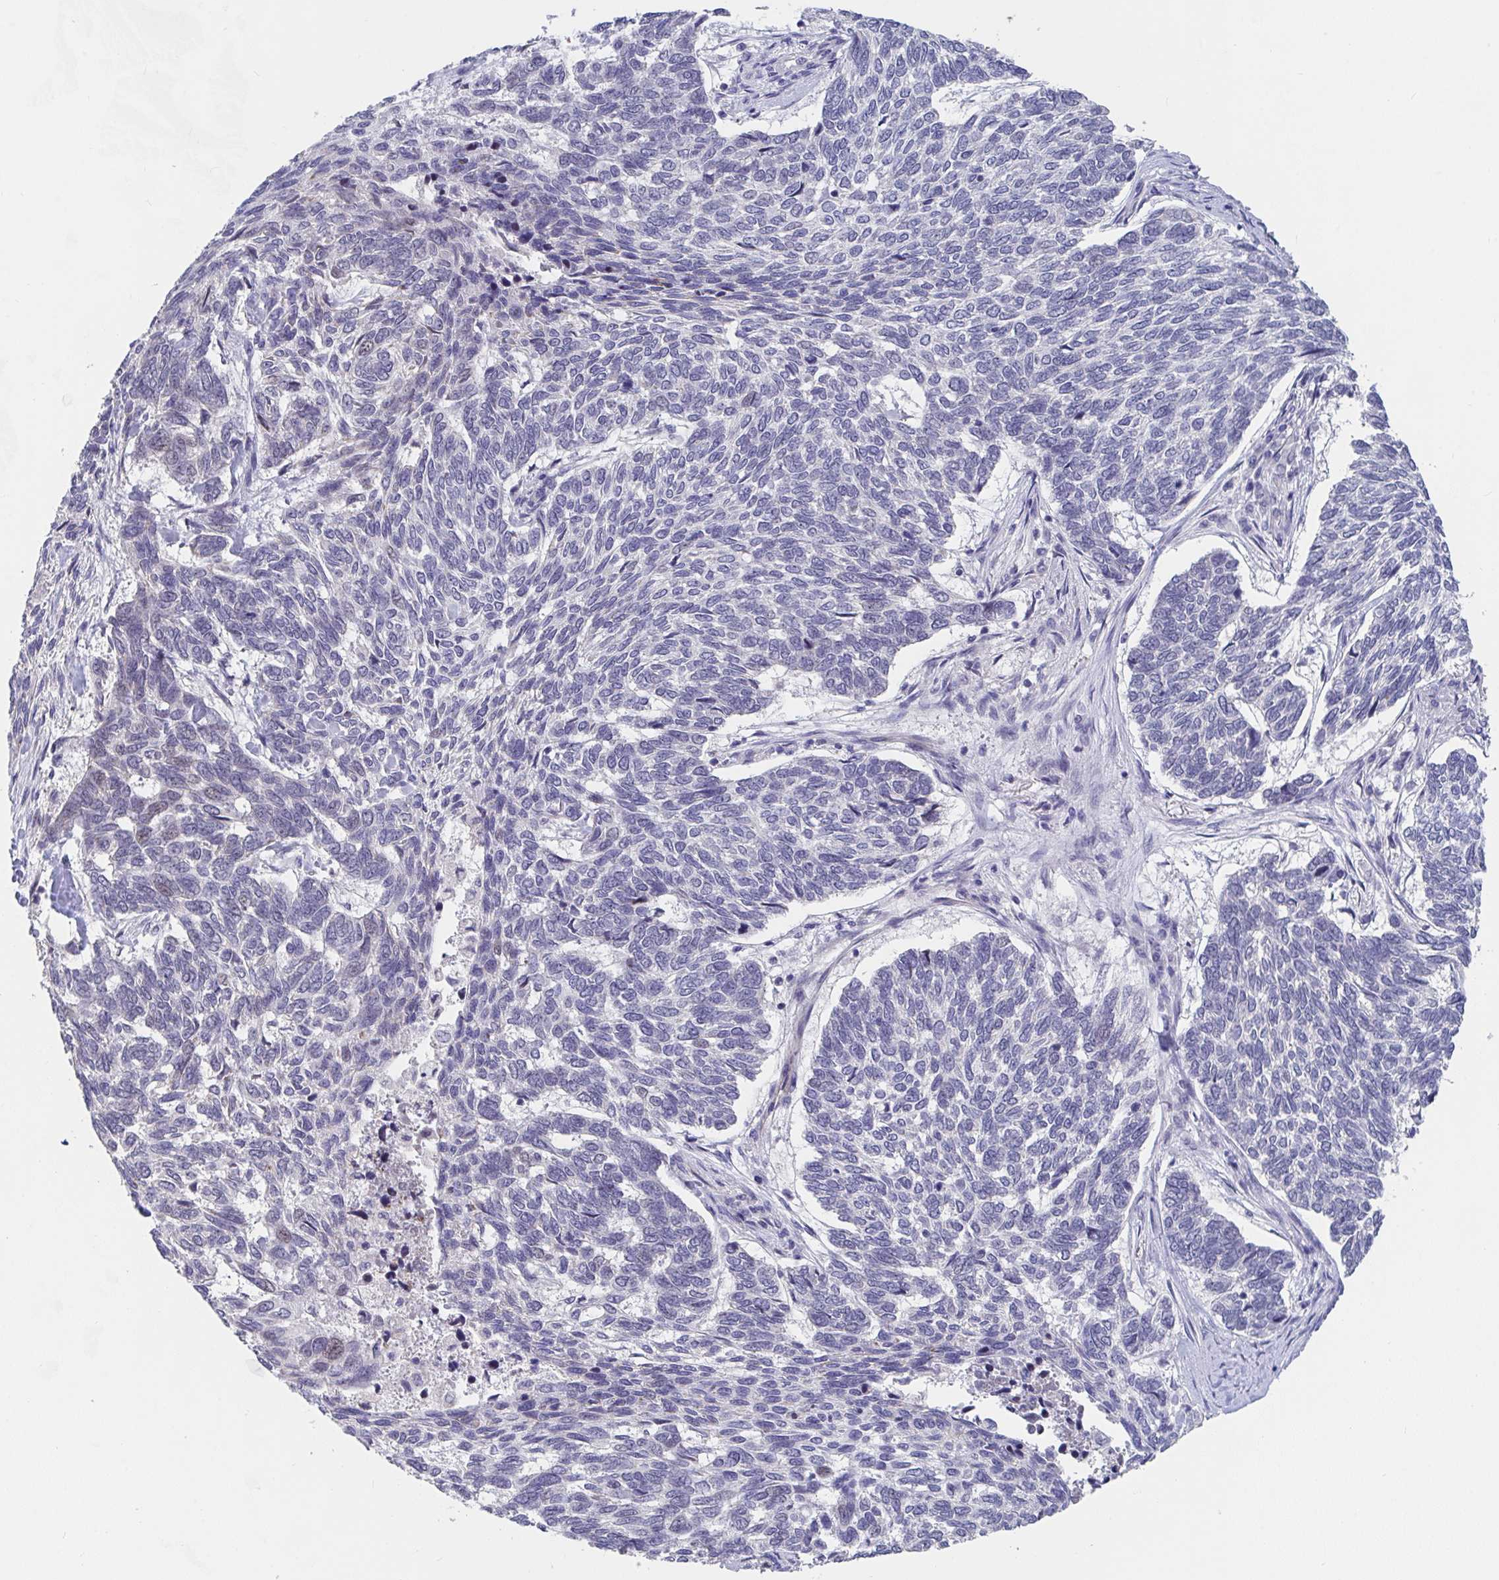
{"staining": {"intensity": "negative", "quantity": "none", "location": "none"}, "tissue": "skin cancer", "cell_type": "Tumor cells", "image_type": "cancer", "snomed": [{"axis": "morphology", "description": "Basal cell carcinoma"}, {"axis": "topography", "description": "Skin"}], "caption": "A high-resolution image shows immunohistochemistry (IHC) staining of basal cell carcinoma (skin), which exhibits no significant staining in tumor cells.", "gene": "FAM156B", "patient": {"sex": "female", "age": 65}}